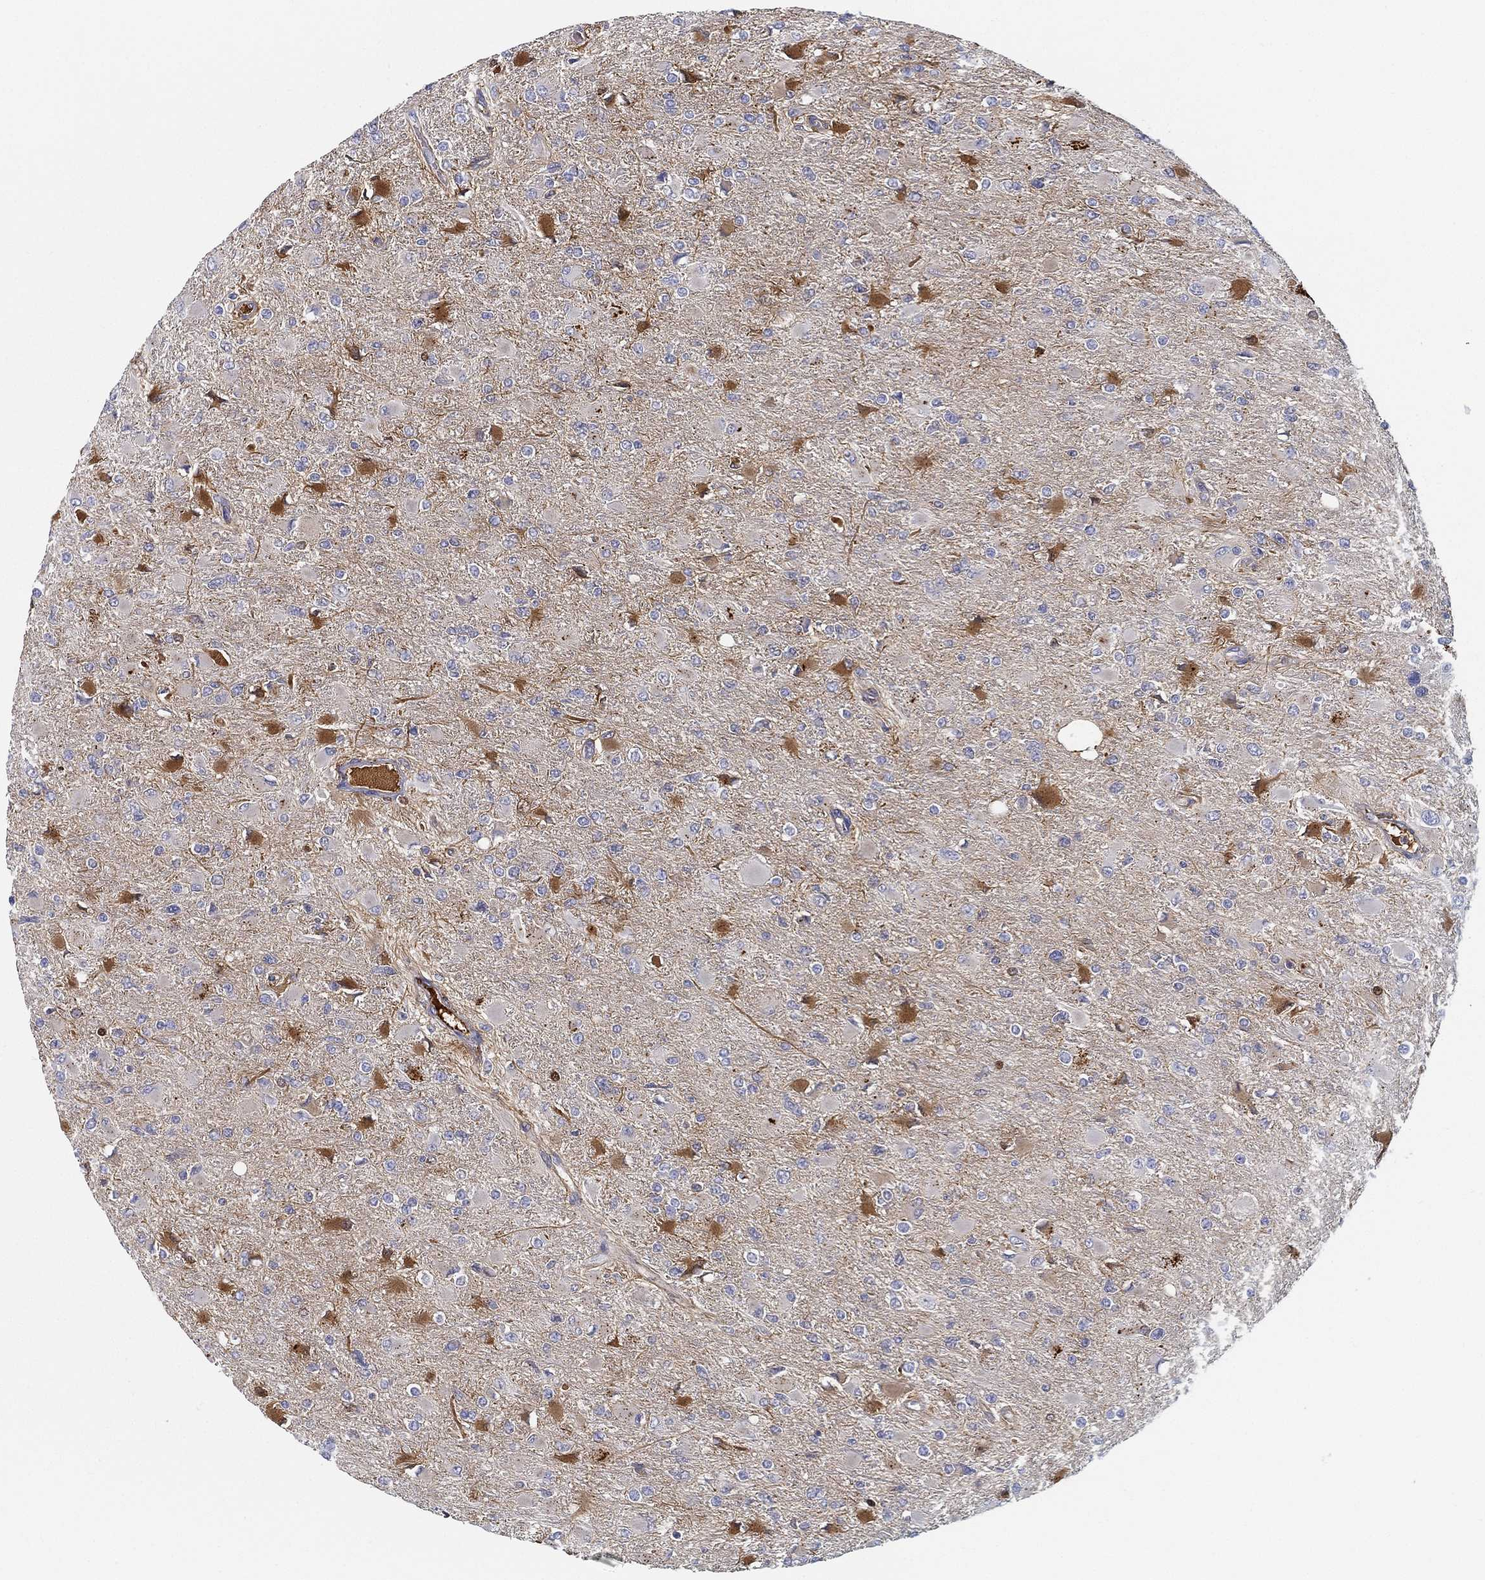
{"staining": {"intensity": "moderate", "quantity": "25%-75%", "location": "cytoplasmic/membranous"}, "tissue": "glioma", "cell_type": "Tumor cells", "image_type": "cancer", "snomed": [{"axis": "morphology", "description": "Glioma, malignant, High grade"}, {"axis": "topography", "description": "Cerebral cortex"}], "caption": "A brown stain shows moderate cytoplasmic/membranous positivity of a protein in human glioma tumor cells. The staining was performed using DAB (3,3'-diaminobenzidine), with brown indicating positive protein expression. Nuclei are stained blue with hematoxylin.", "gene": "IFNB1", "patient": {"sex": "female", "age": 36}}